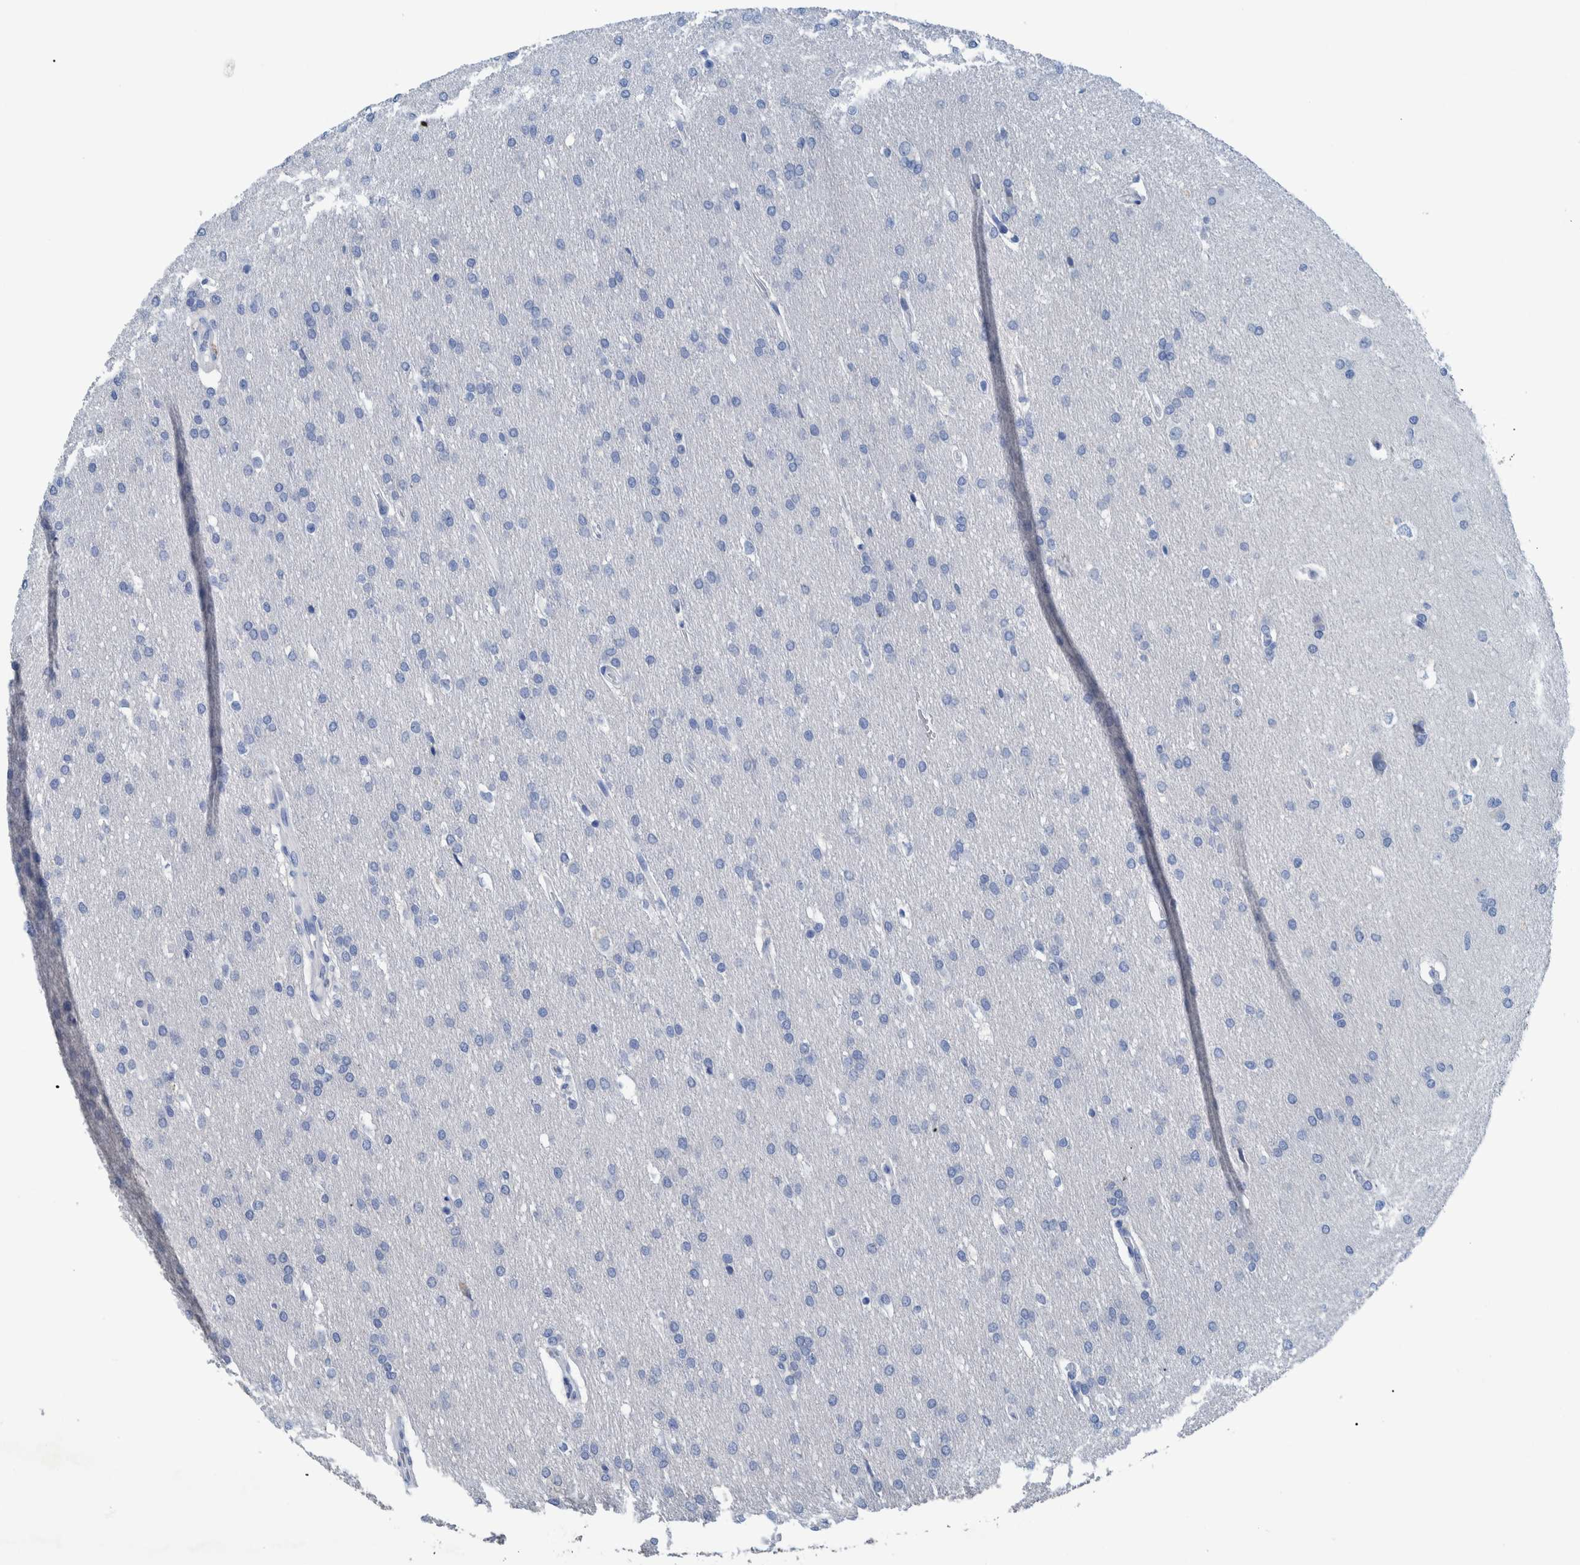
{"staining": {"intensity": "negative", "quantity": "none", "location": "none"}, "tissue": "glioma", "cell_type": "Tumor cells", "image_type": "cancer", "snomed": [{"axis": "morphology", "description": "Glioma, malignant, Low grade"}, {"axis": "topography", "description": "Brain"}], "caption": "Glioma was stained to show a protein in brown. There is no significant positivity in tumor cells.", "gene": "IDO1", "patient": {"sex": "female", "age": 37}}